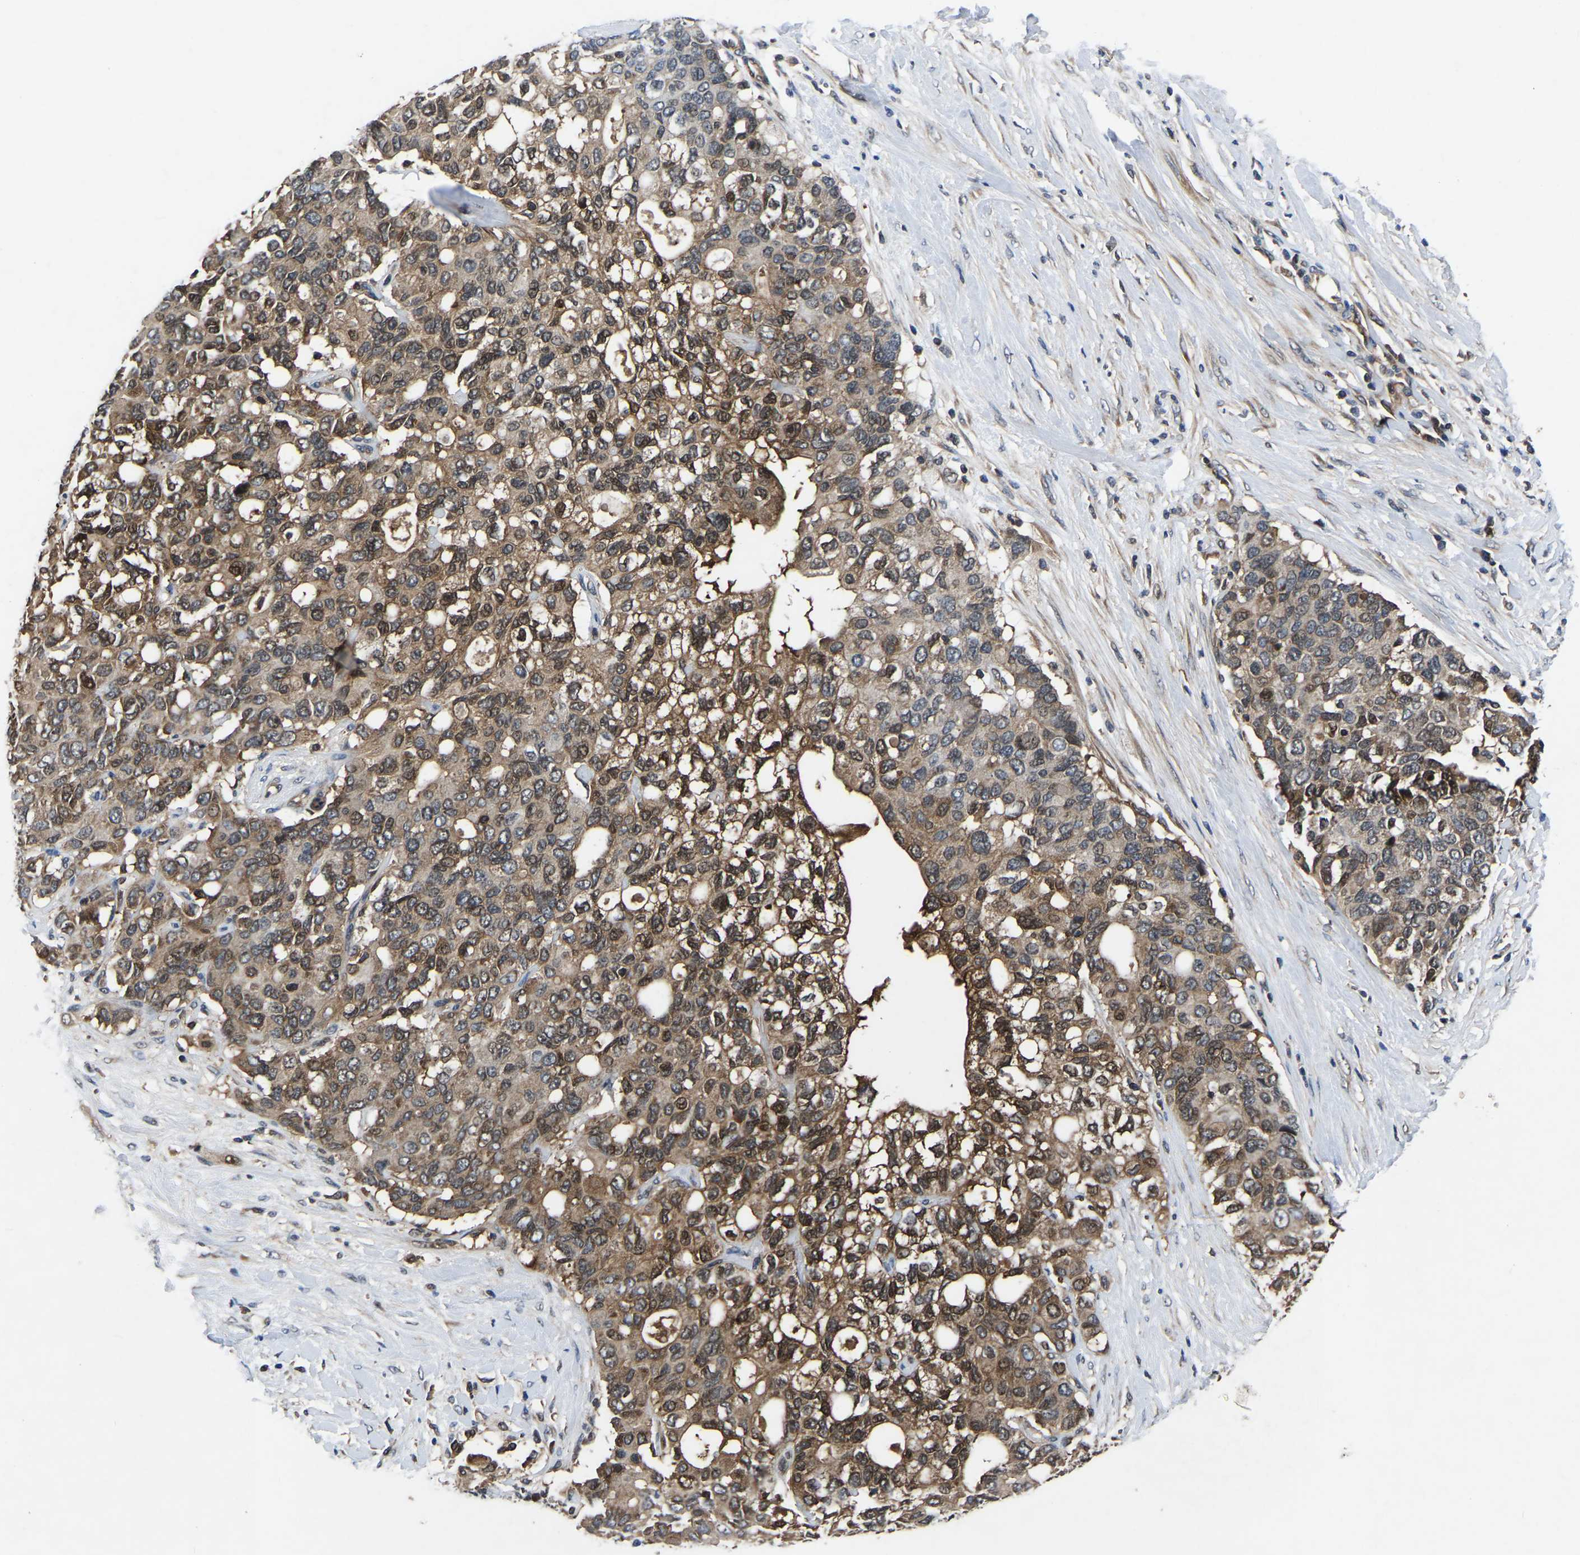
{"staining": {"intensity": "moderate", "quantity": ">75%", "location": "cytoplasmic/membranous"}, "tissue": "pancreatic cancer", "cell_type": "Tumor cells", "image_type": "cancer", "snomed": [{"axis": "morphology", "description": "Adenocarcinoma, NOS"}, {"axis": "topography", "description": "Pancreas"}], "caption": "Pancreatic cancer (adenocarcinoma) stained with IHC demonstrates moderate cytoplasmic/membranous positivity in about >75% of tumor cells.", "gene": "FGD5", "patient": {"sex": "female", "age": 56}}